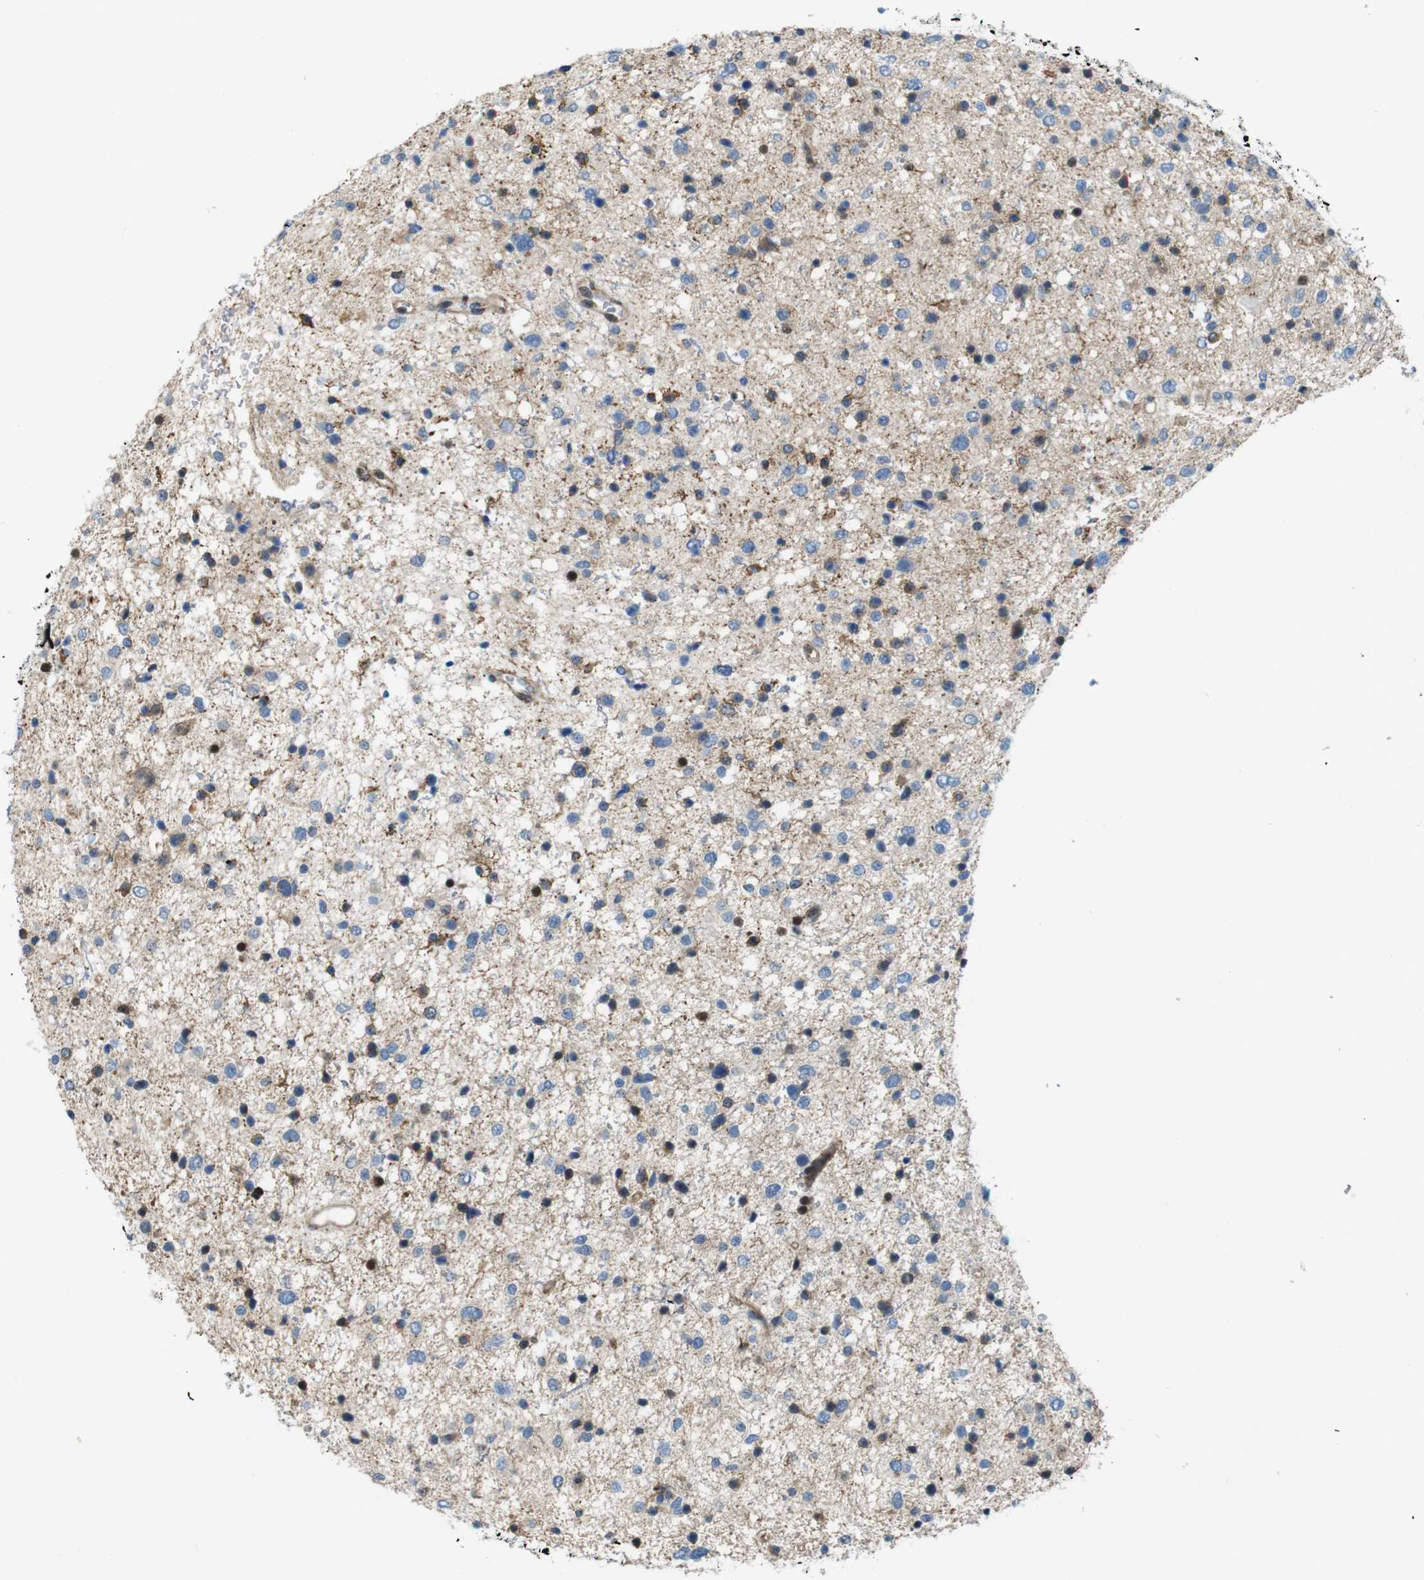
{"staining": {"intensity": "weak", "quantity": "<25%", "location": "cytoplasmic/membranous"}, "tissue": "glioma", "cell_type": "Tumor cells", "image_type": "cancer", "snomed": [{"axis": "morphology", "description": "Glioma, malignant, Low grade"}, {"axis": "topography", "description": "Brain"}], "caption": "A photomicrograph of human malignant glioma (low-grade) is negative for staining in tumor cells.", "gene": "SKI", "patient": {"sex": "female", "age": 37}}